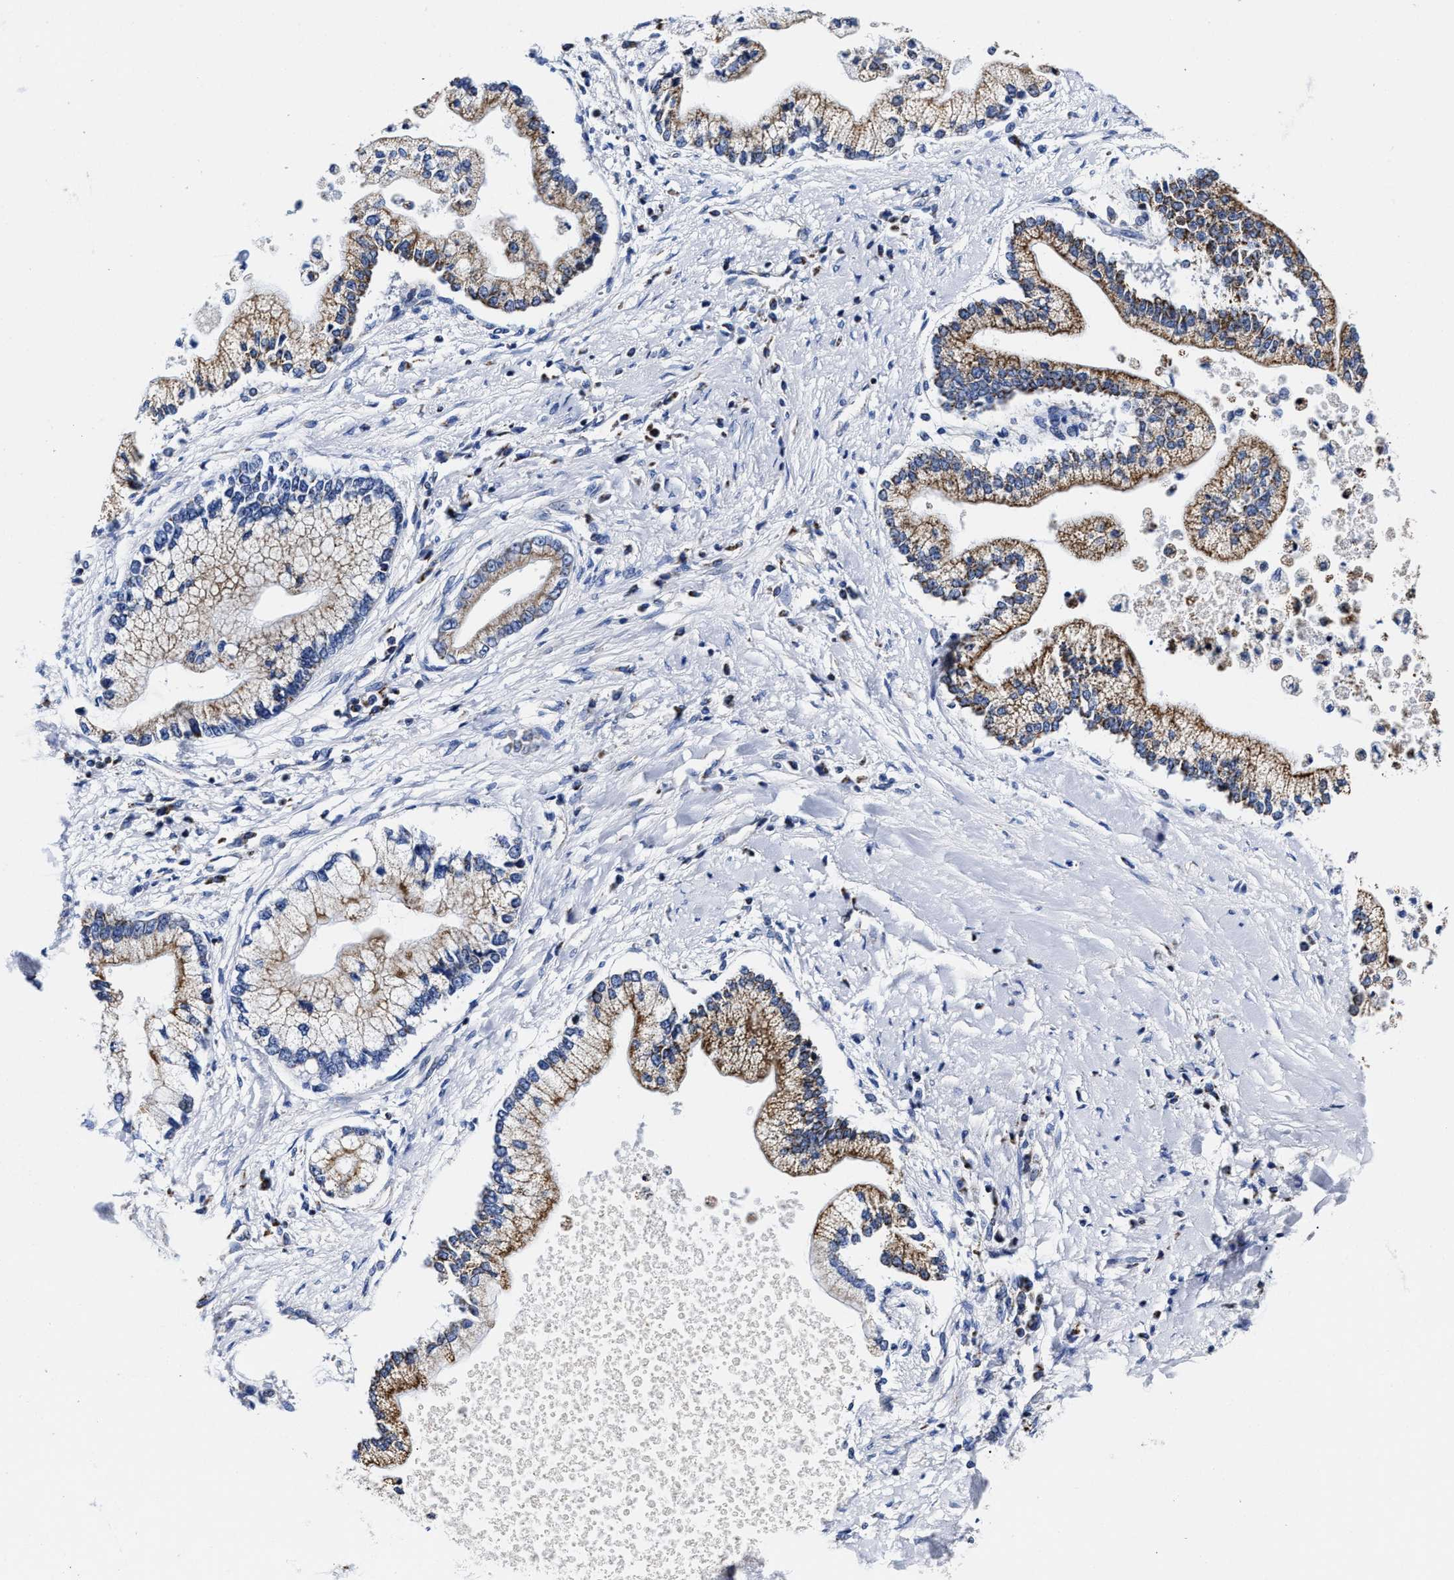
{"staining": {"intensity": "moderate", "quantity": ">75%", "location": "cytoplasmic/membranous"}, "tissue": "liver cancer", "cell_type": "Tumor cells", "image_type": "cancer", "snomed": [{"axis": "morphology", "description": "Cholangiocarcinoma"}, {"axis": "topography", "description": "Liver"}], "caption": "About >75% of tumor cells in liver cholangiocarcinoma display moderate cytoplasmic/membranous protein staining as visualized by brown immunohistochemical staining.", "gene": "HINT2", "patient": {"sex": "male", "age": 50}}